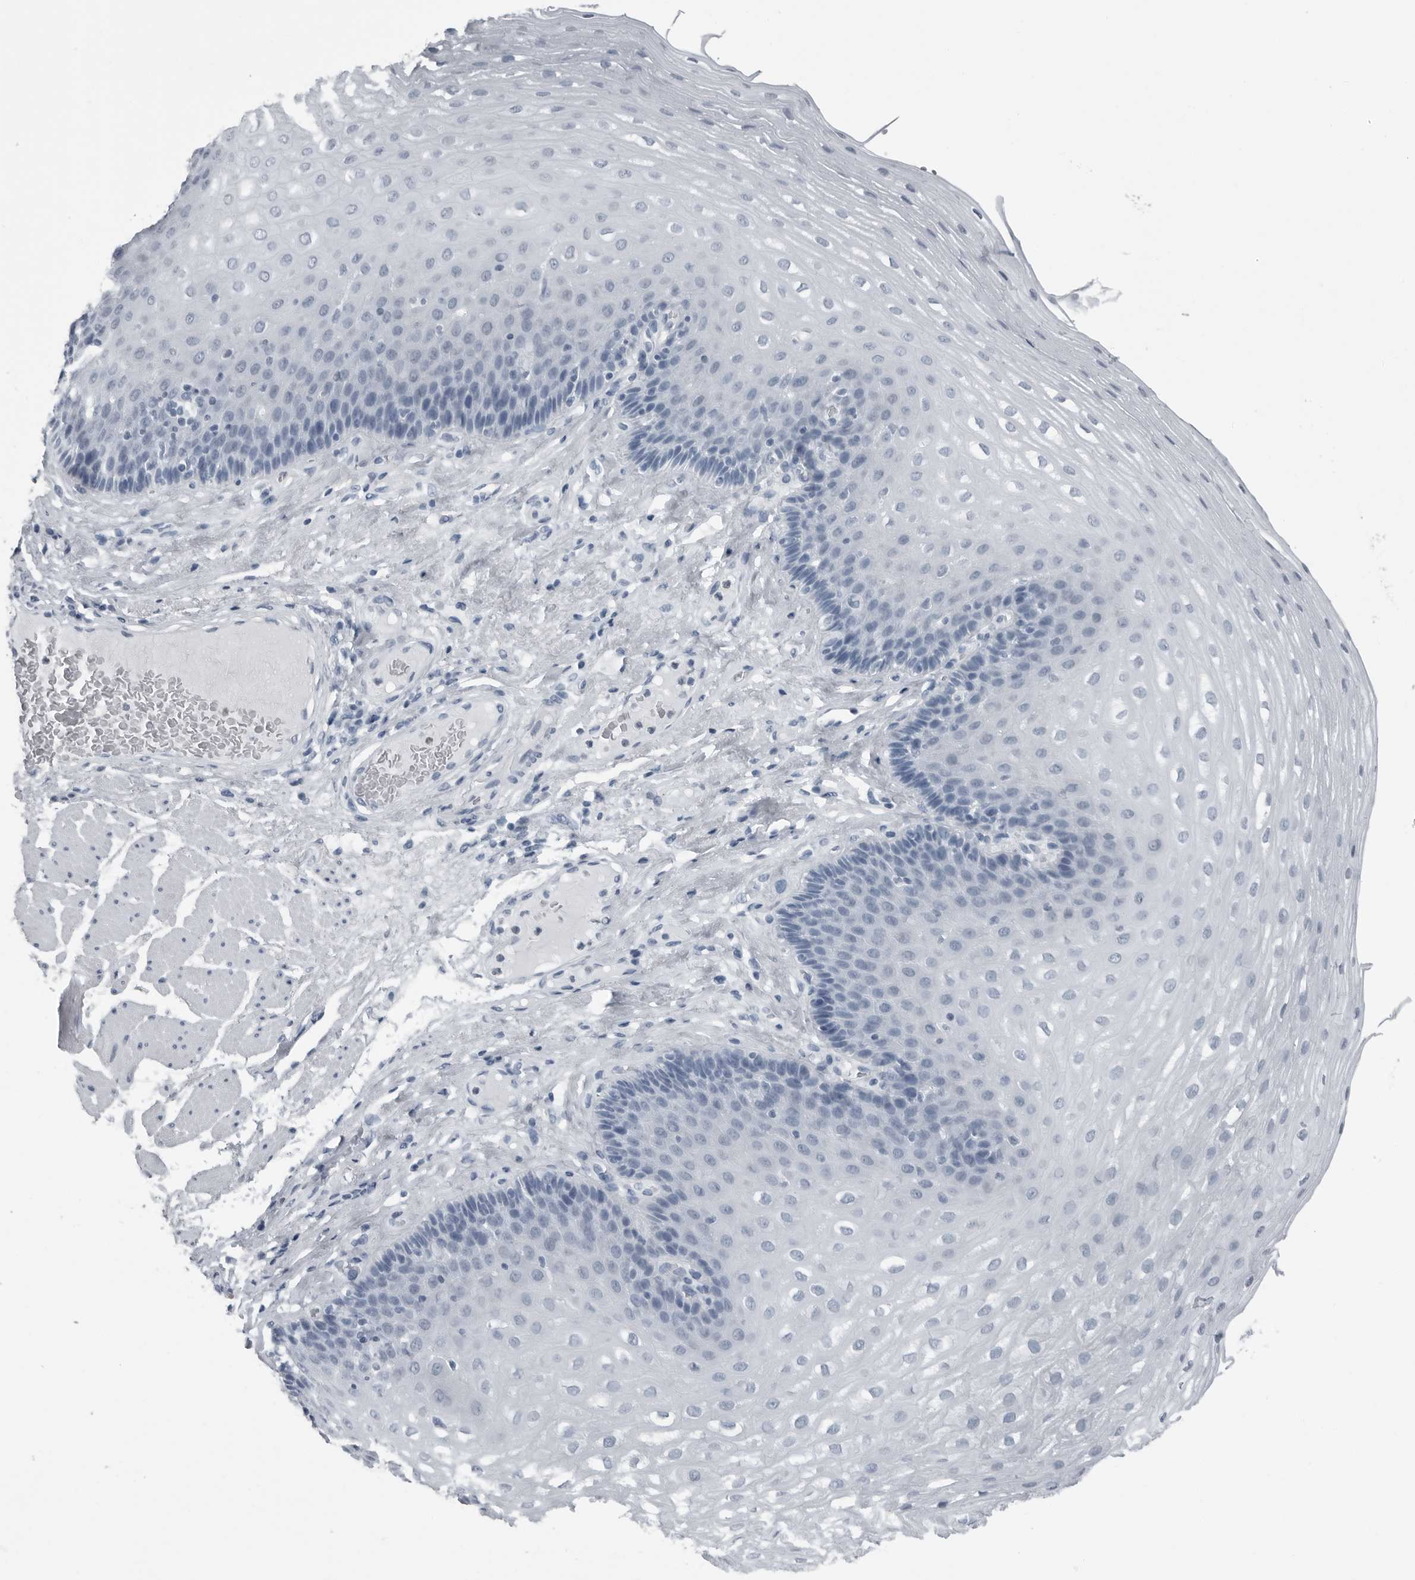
{"staining": {"intensity": "negative", "quantity": "none", "location": "none"}, "tissue": "esophagus", "cell_type": "Squamous epithelial cells", "image_type": "normal", "snomed": [{"axis": "morphology", "description": "Normal tissue, NOS"}, {"axis": "topography", "description": "Esophagus"}], "caption": "Immunohistochemistry (IHC) image of unremarkable esophagus: esophagus stained with DAB (3,3'-diaminobenzidine) reveals no significant protein positivity in squamous epithelial cells. The staining is performed using DAB (3,3'-diaminobenzidine) brown chromogen with nuclei counter-stained in using hematoxylin.", "gene": "PRSS1", "patient": {"sex": "female", "age": 66}}